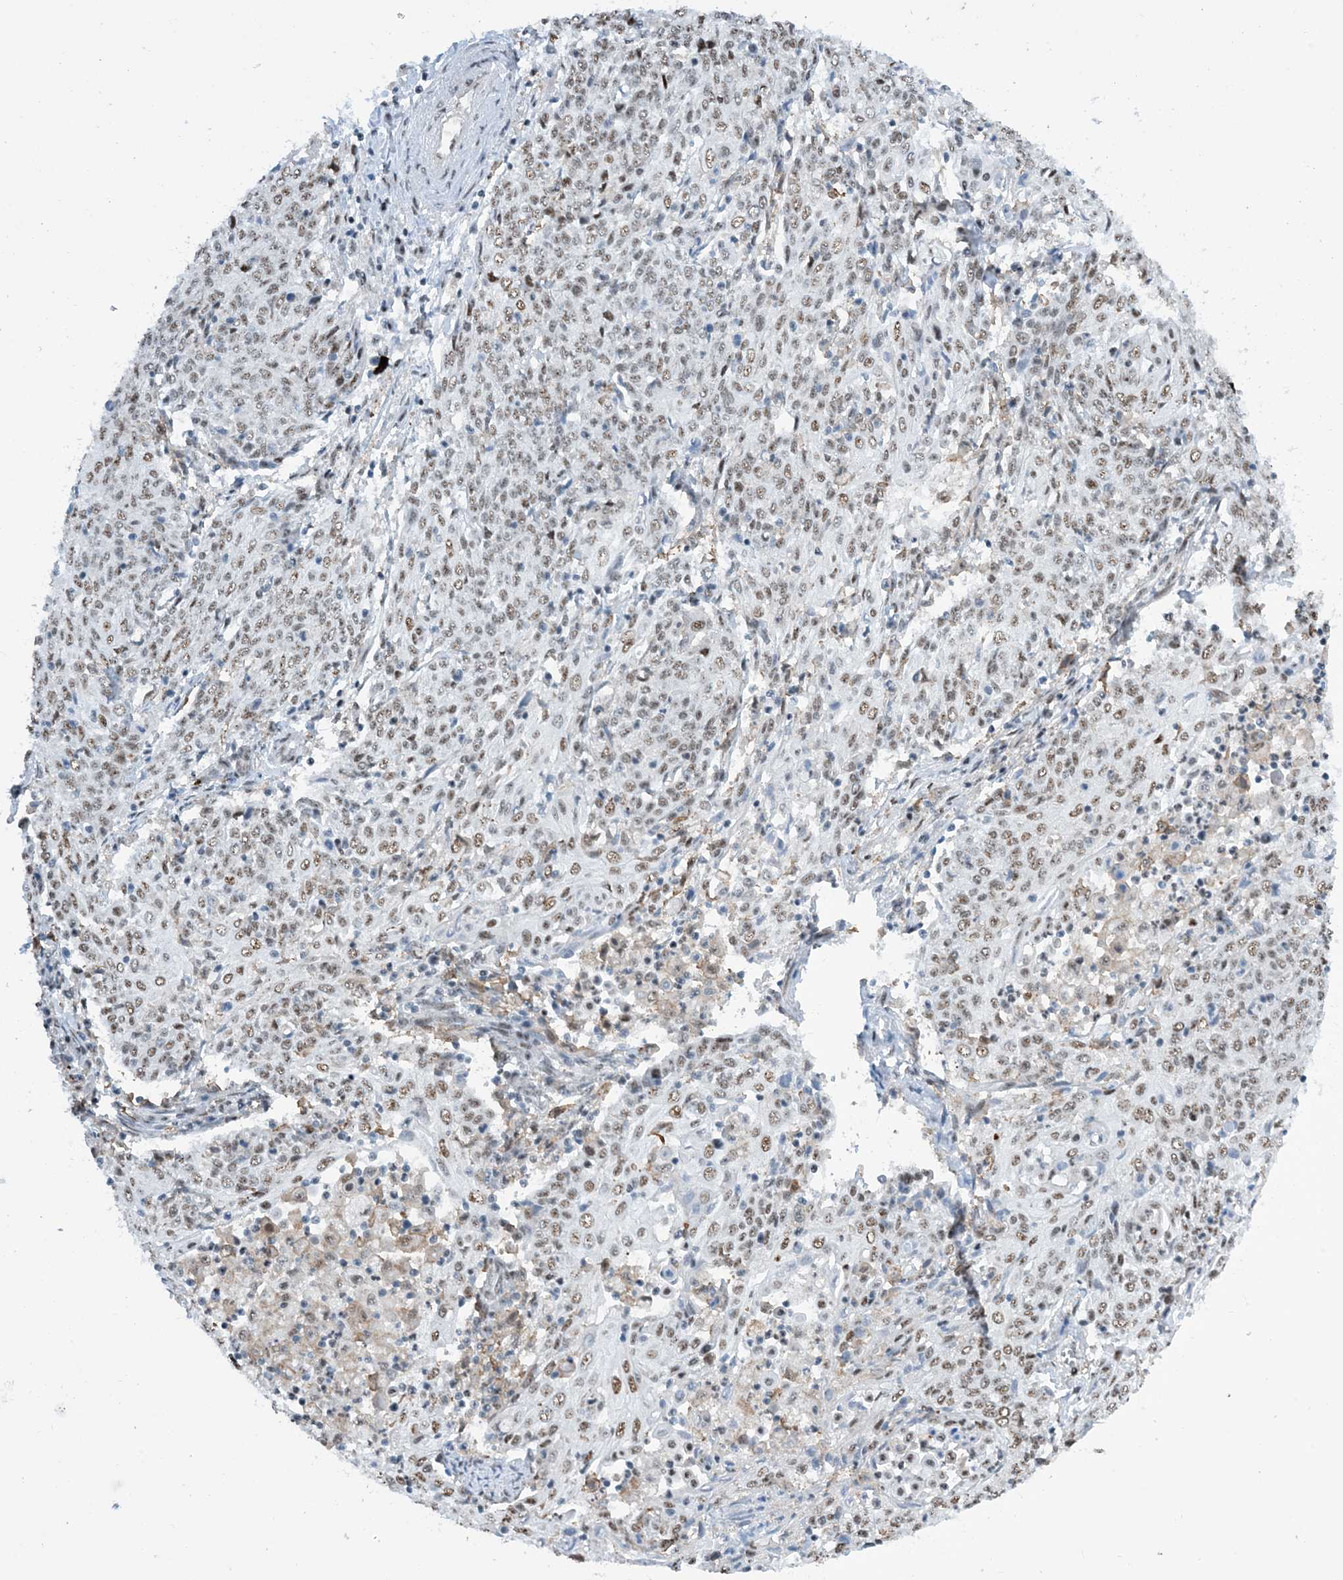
{"staining": {"intensity": "weak", "quantity": ">75%", "location": "nuclear"}, "tissue": "cervical cancer", "cell_type": "Tumor cells", "image_type": "cancer", "snomed": [{"axis": "morphology", "description": "Squamous cell carcinoma, NOS"}, {"axis": "topography", "description": "Cervix"}], "caption": "An IHC histopathology image of tumor tissue is shown. Protein staining in brown labels weak nuclear positivity in cervical squamous cell carcinoma within tumor cells.", "gene": "HEMK1", "patient": {"sex": "female", "age": 48}}